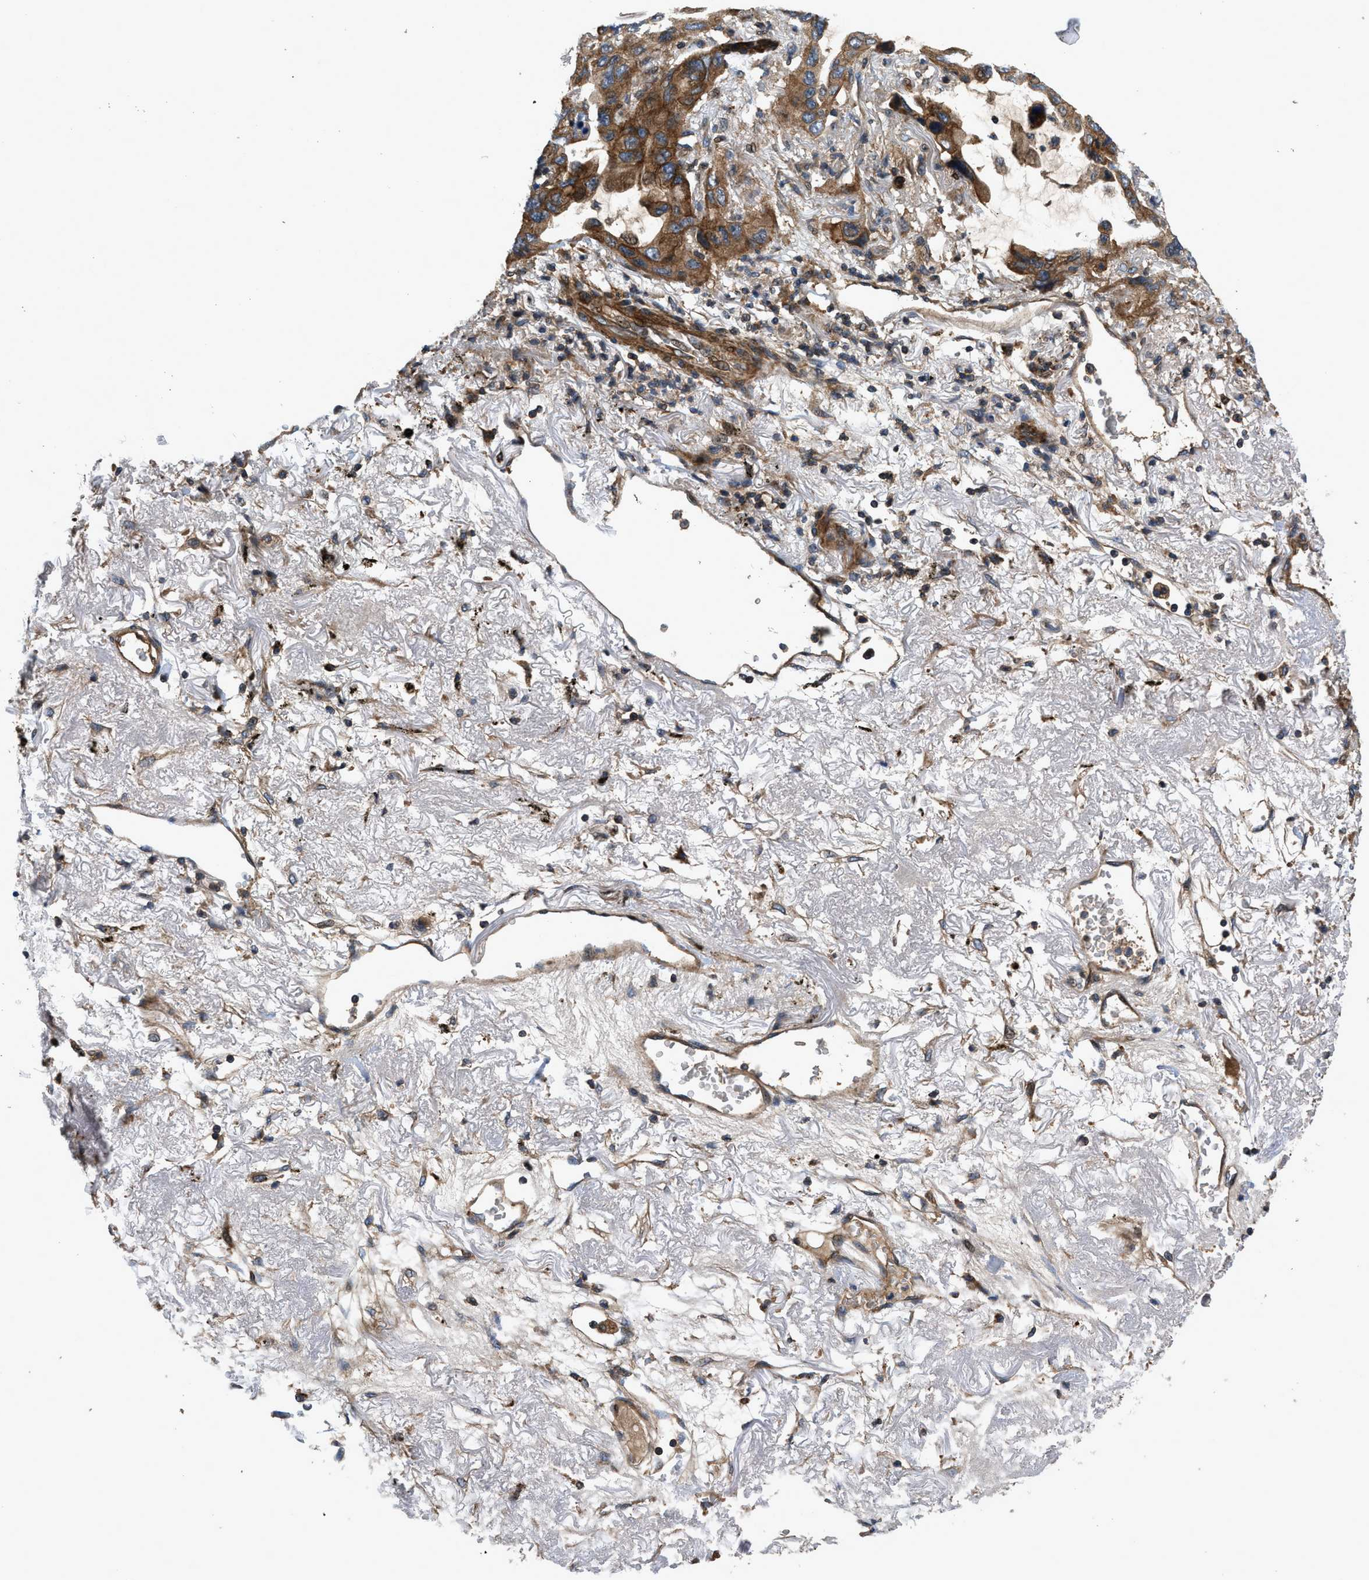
{"staining": {"intensity": "moderate", "quantity": ">75%", "location": "cytoplasmic/membranous"}, "tissue": "lung cancer", "cell_type": "Tumor cells", "image_type": "cancer", "snomed": [{"axis": "morphology", "description": "Squamous cell carcinoma, NOS"}, {"axis": "topography", "description": "Lung"}], "caption": "Immunohistochemical staining of lung cancer displays medium levels of moderate cytoplasmic/membranous expression in about >75% of tumor cells. The staining was performed using DAB (3,3'-diaminobenzidine) to visualize the protein expression in brown, while the nuclei were stained in blue with hematoxylin (Magnification: 20x).", "gene": "CNNM3", "patient": {"sex": "female", "age": 73}}